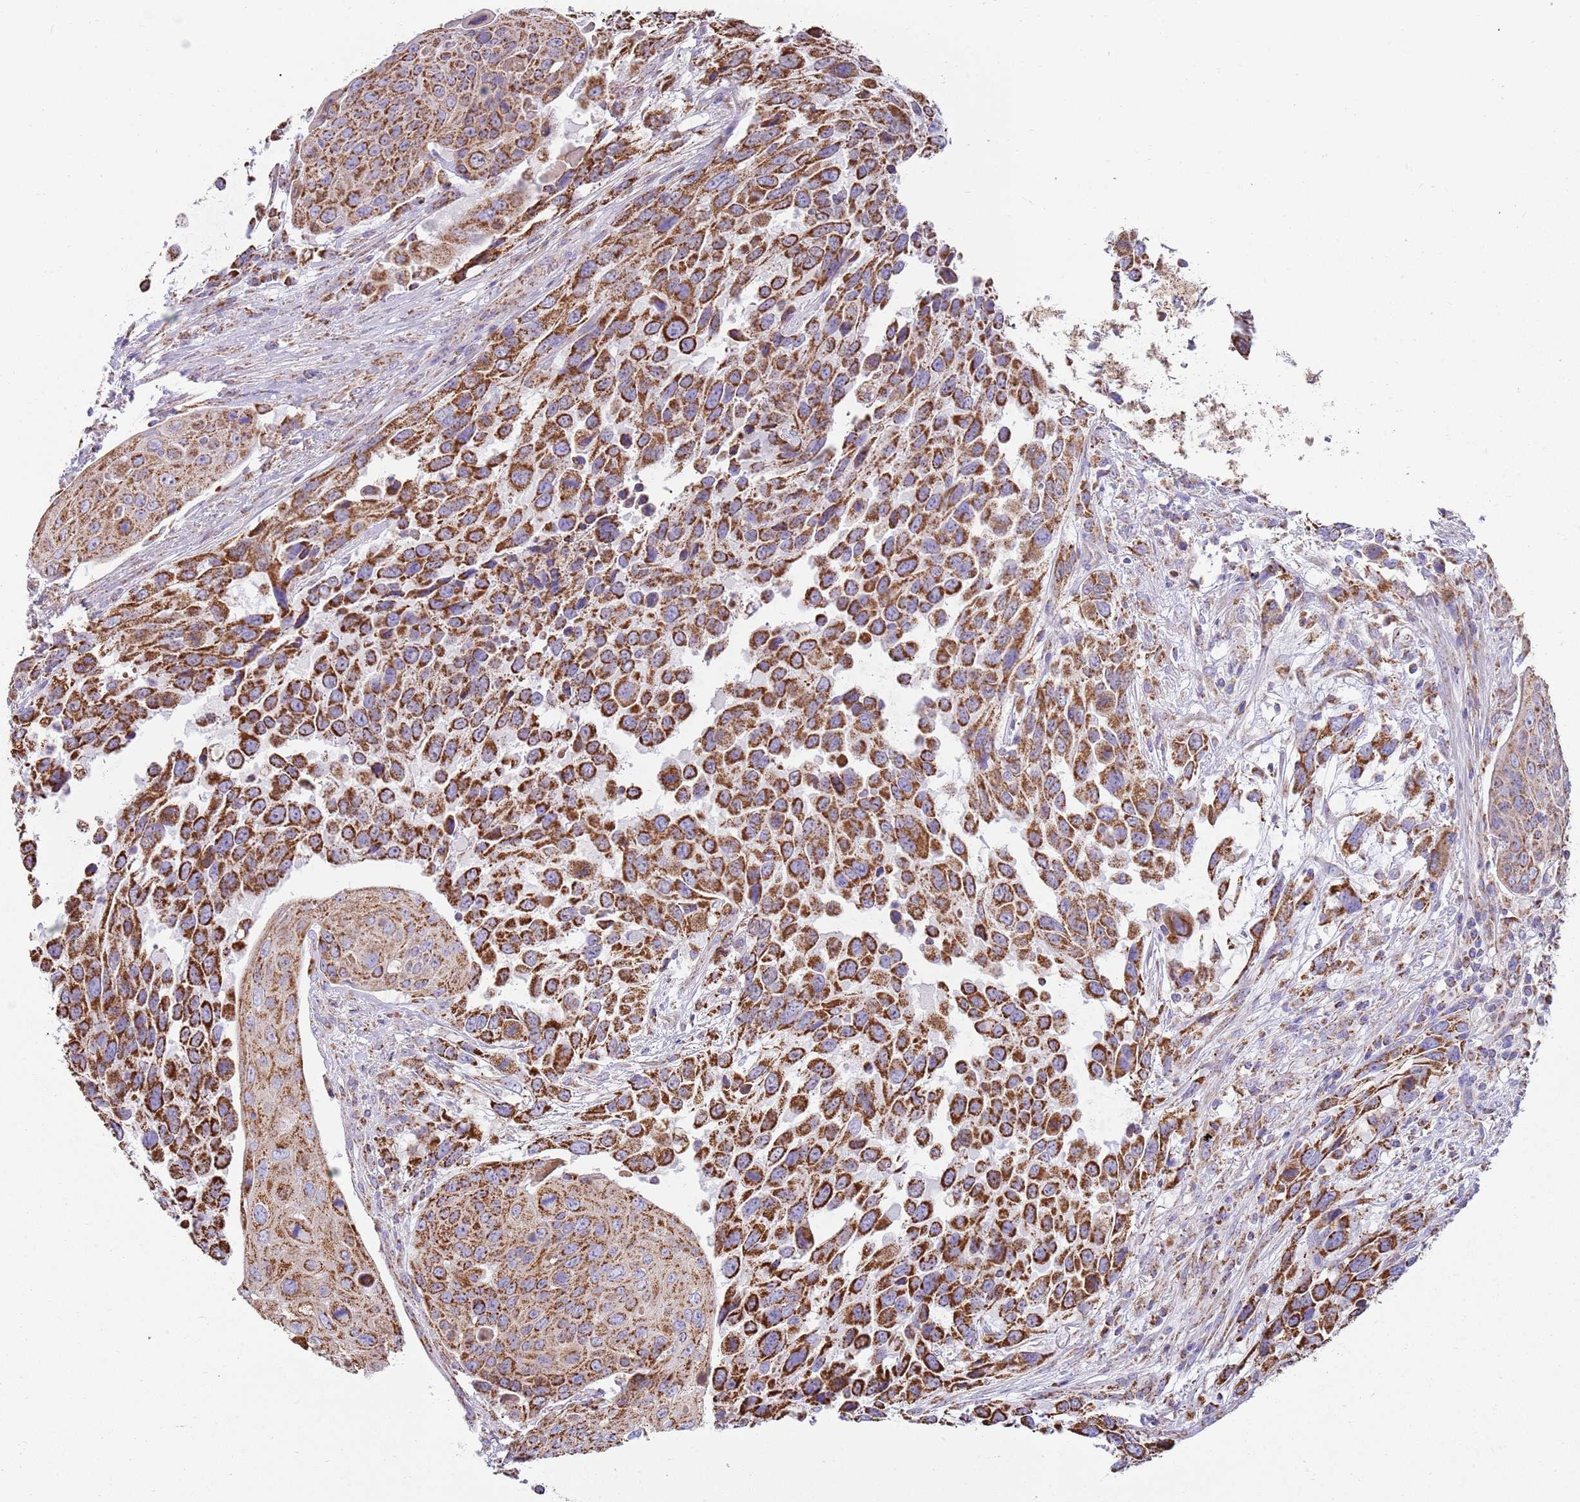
{"staining": {"intensity": "strong", "quantity": ">75%", "location": "cytoplasmic/membranous"}, "tissue": "urothelial cancer", "cell_type": "Tumor cells", "image_type": "cancer", "snomed": [{"axis": "morphology", "description": "Urothelial carcinoma, High grade"}, {"axis": "topography", "description": "Urinary bladder"}], "caption": "There is high levels of strong cytoplasmic/membranous expression in tumor cells of urothelial carcinoma (high-grade), as demonstrated by immunohistochemical staining (brown color).", "gene": "TTLL1", "patient": {"sex": "female", "age": 70}}